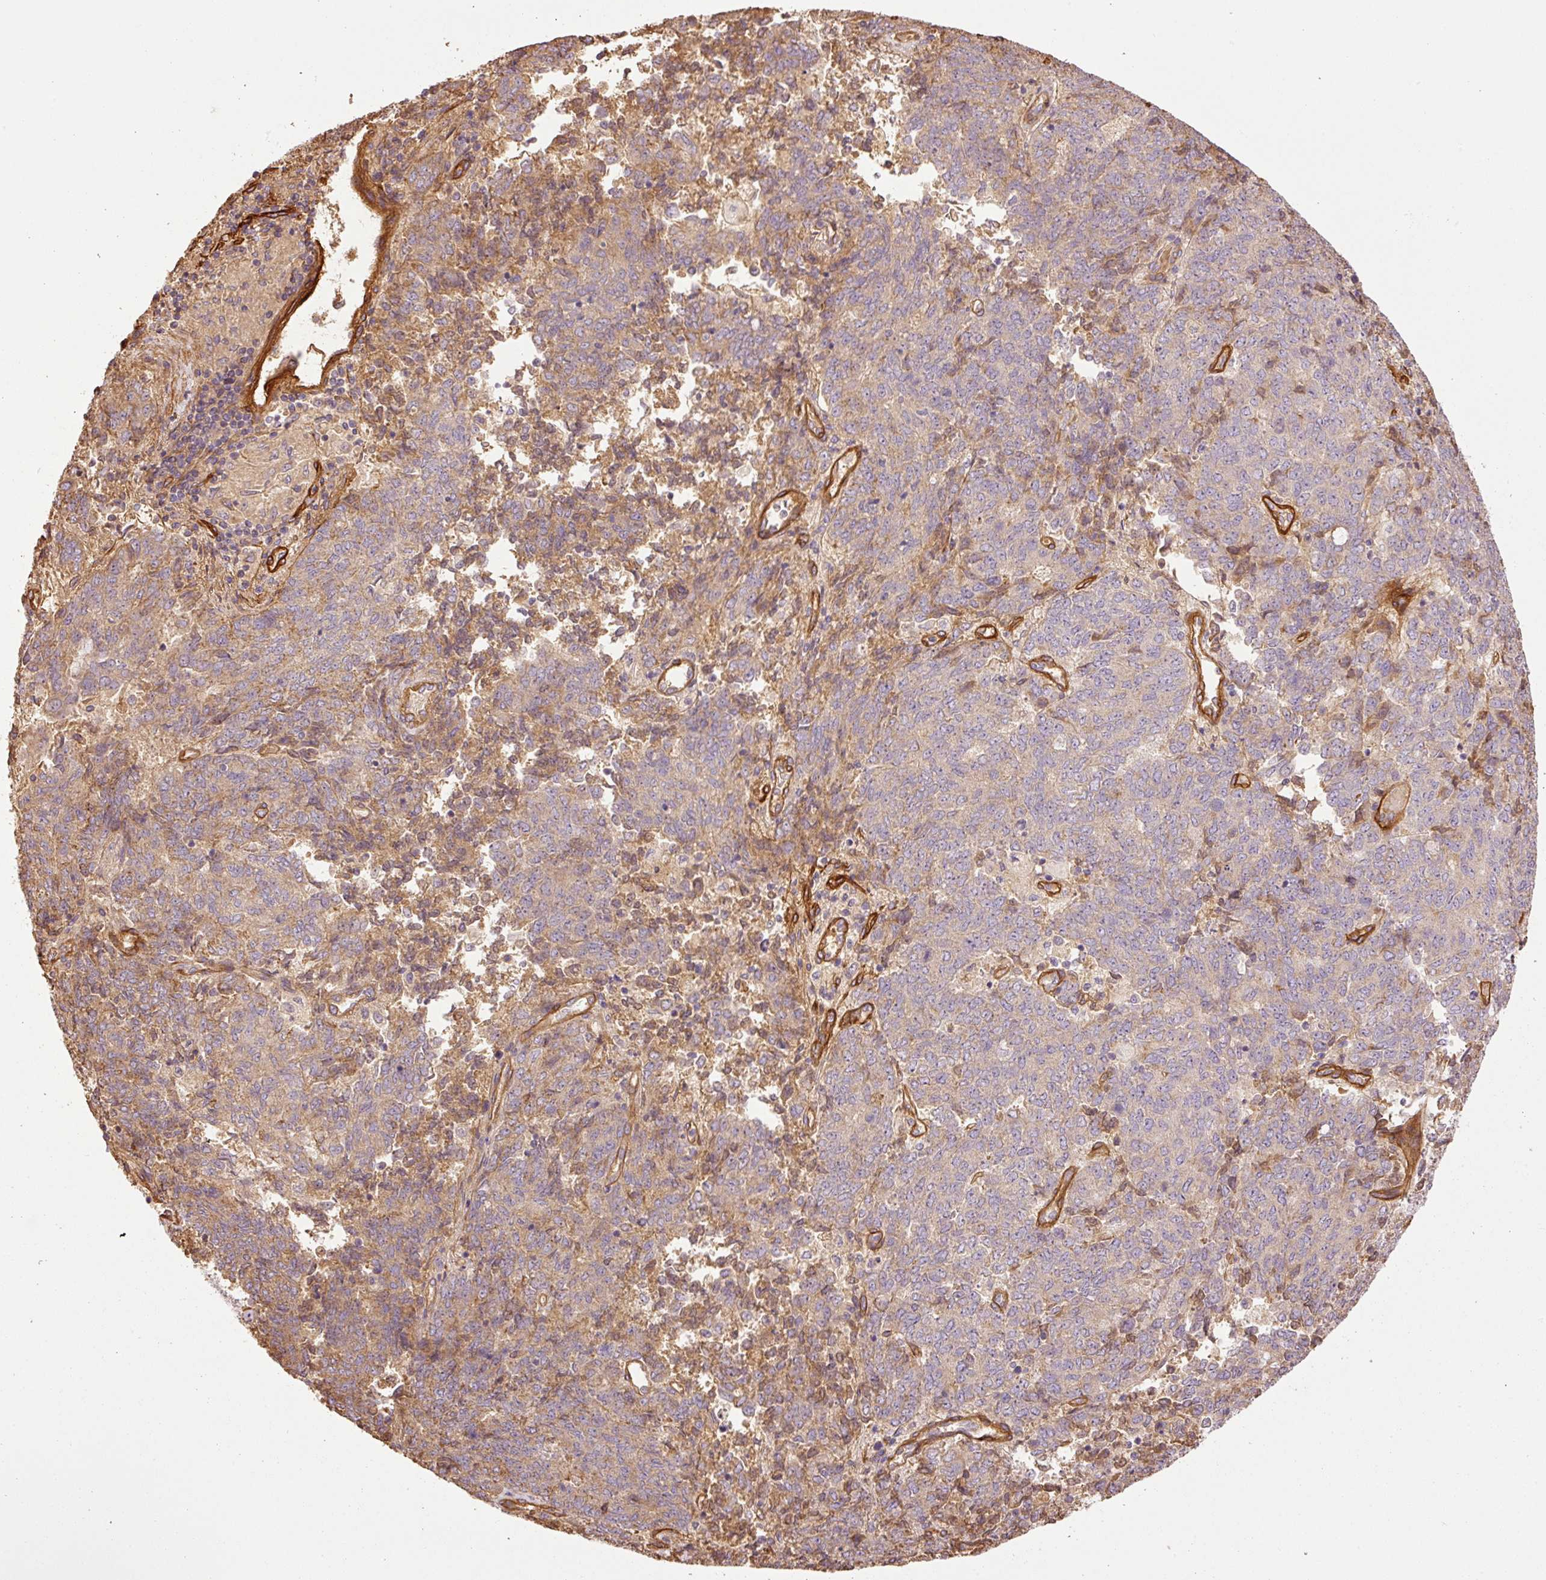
{"staining": {"intensity": "weak", "quantity": "<25%", "location": "cytoplasmic/membranous"}, "tissue": "endometrial cancer", "cell_type": "Tumor cells", "image_type": "cancer", "snomed": [{"axis": "morphology", "description": "Adenocarcinoma, NOS"}, {"axis": "topography", "description": "Endometrium"}], "caption": "IHC photomicrograph of human endometrial cancer (adenocarcinoma) stained for a protein (brown), which demonstrates no expression in tumor cells.", "gene": "NID2", "patient": {"sex": "female", "age": 80}}